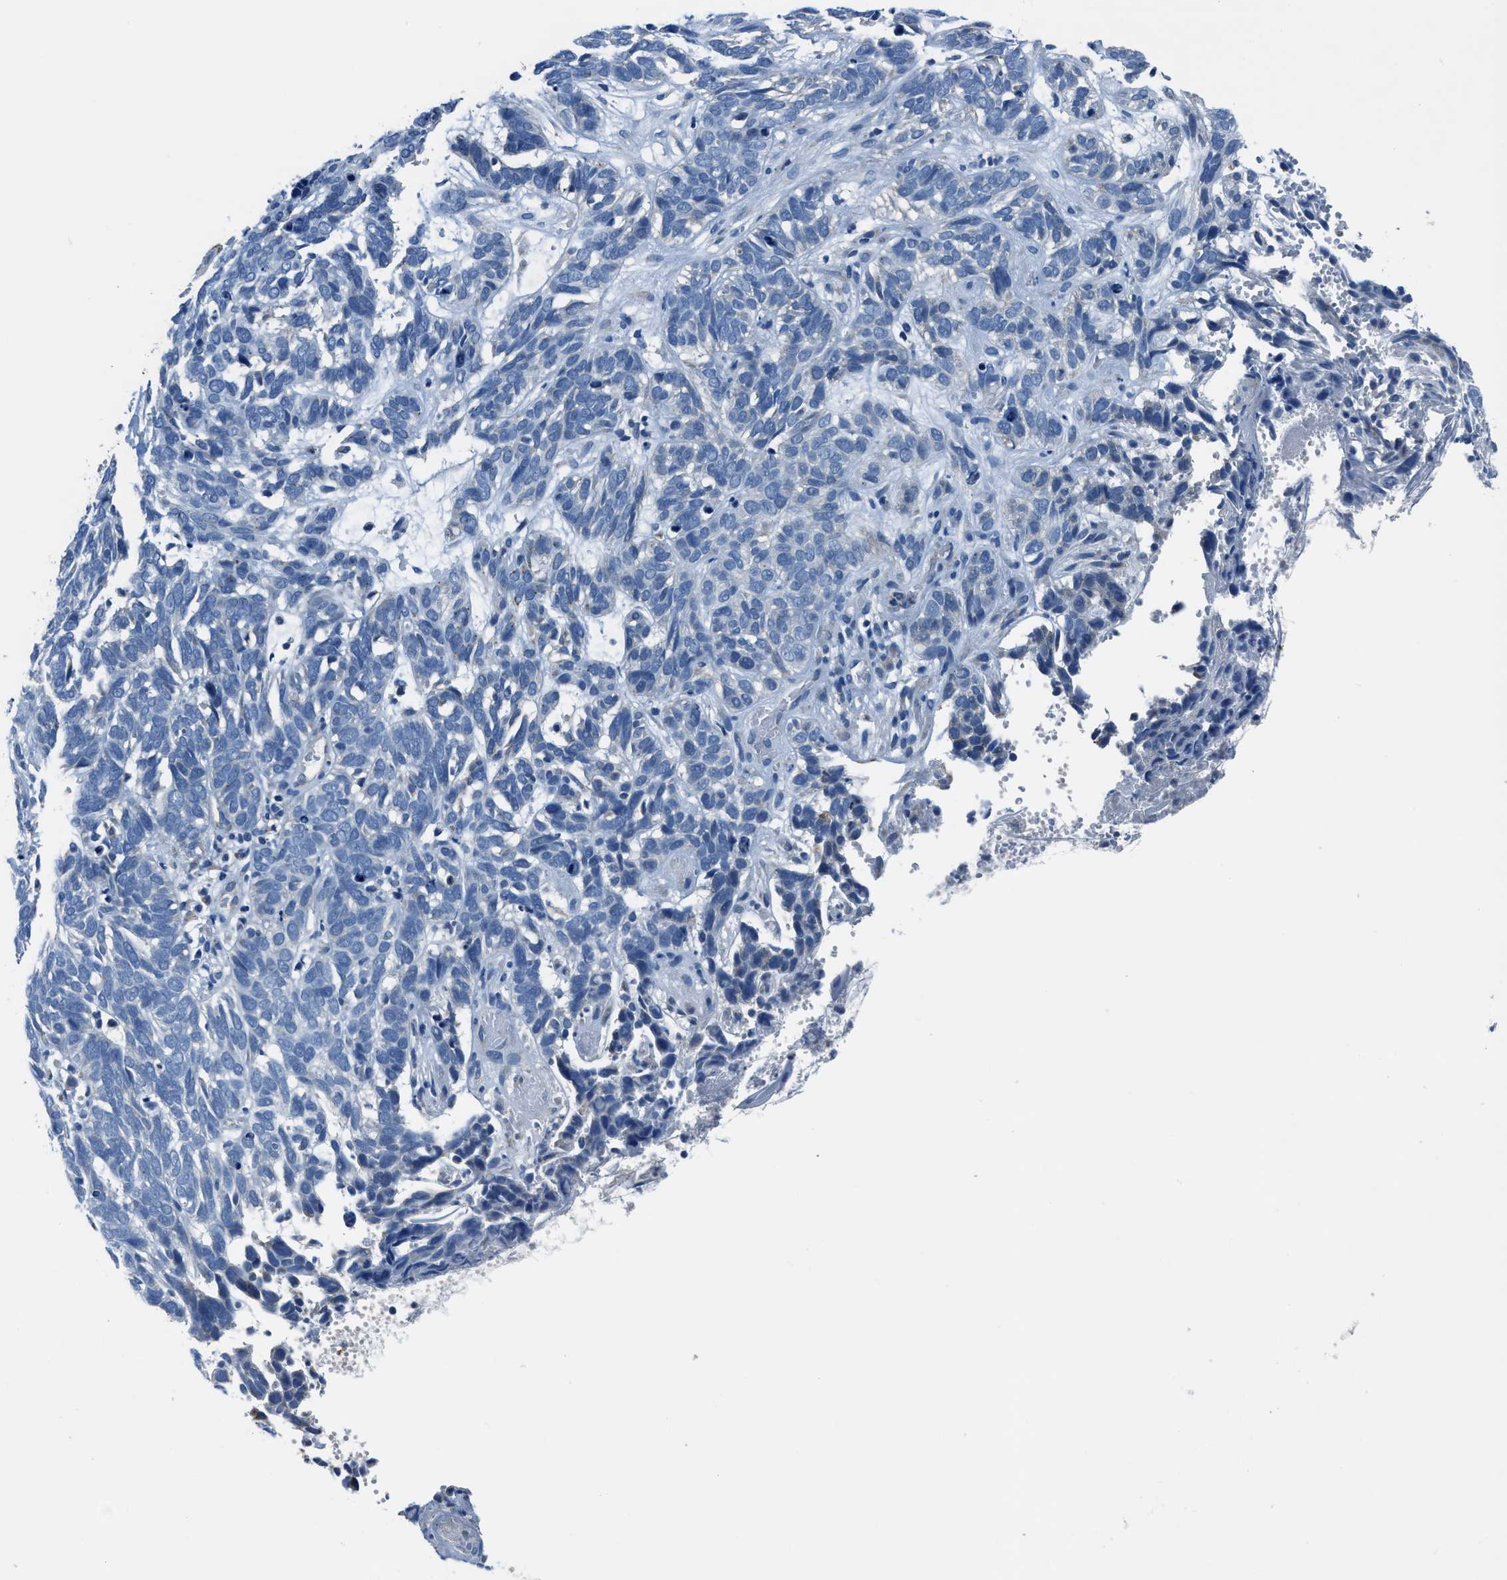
{"staining": {"intensity": "negative", "quantity": "none", "location": "none"}, "tissue": "skin cancer", "cell_type": "Tumor cells", "image_type": "cancer", "snomed": [{"axis": "morphology", "description": "Basal cell carcinoma"}, {"axis": "topography", "description": "Skin"}], "caption": "Protein analysis of skin cancer (basal cell carcinoma) reveals no significant staining in tumor cells. Nuclei are stained in blue.", "gene": "ADAM2", "patient": {"sex": "male", "age": 87}}